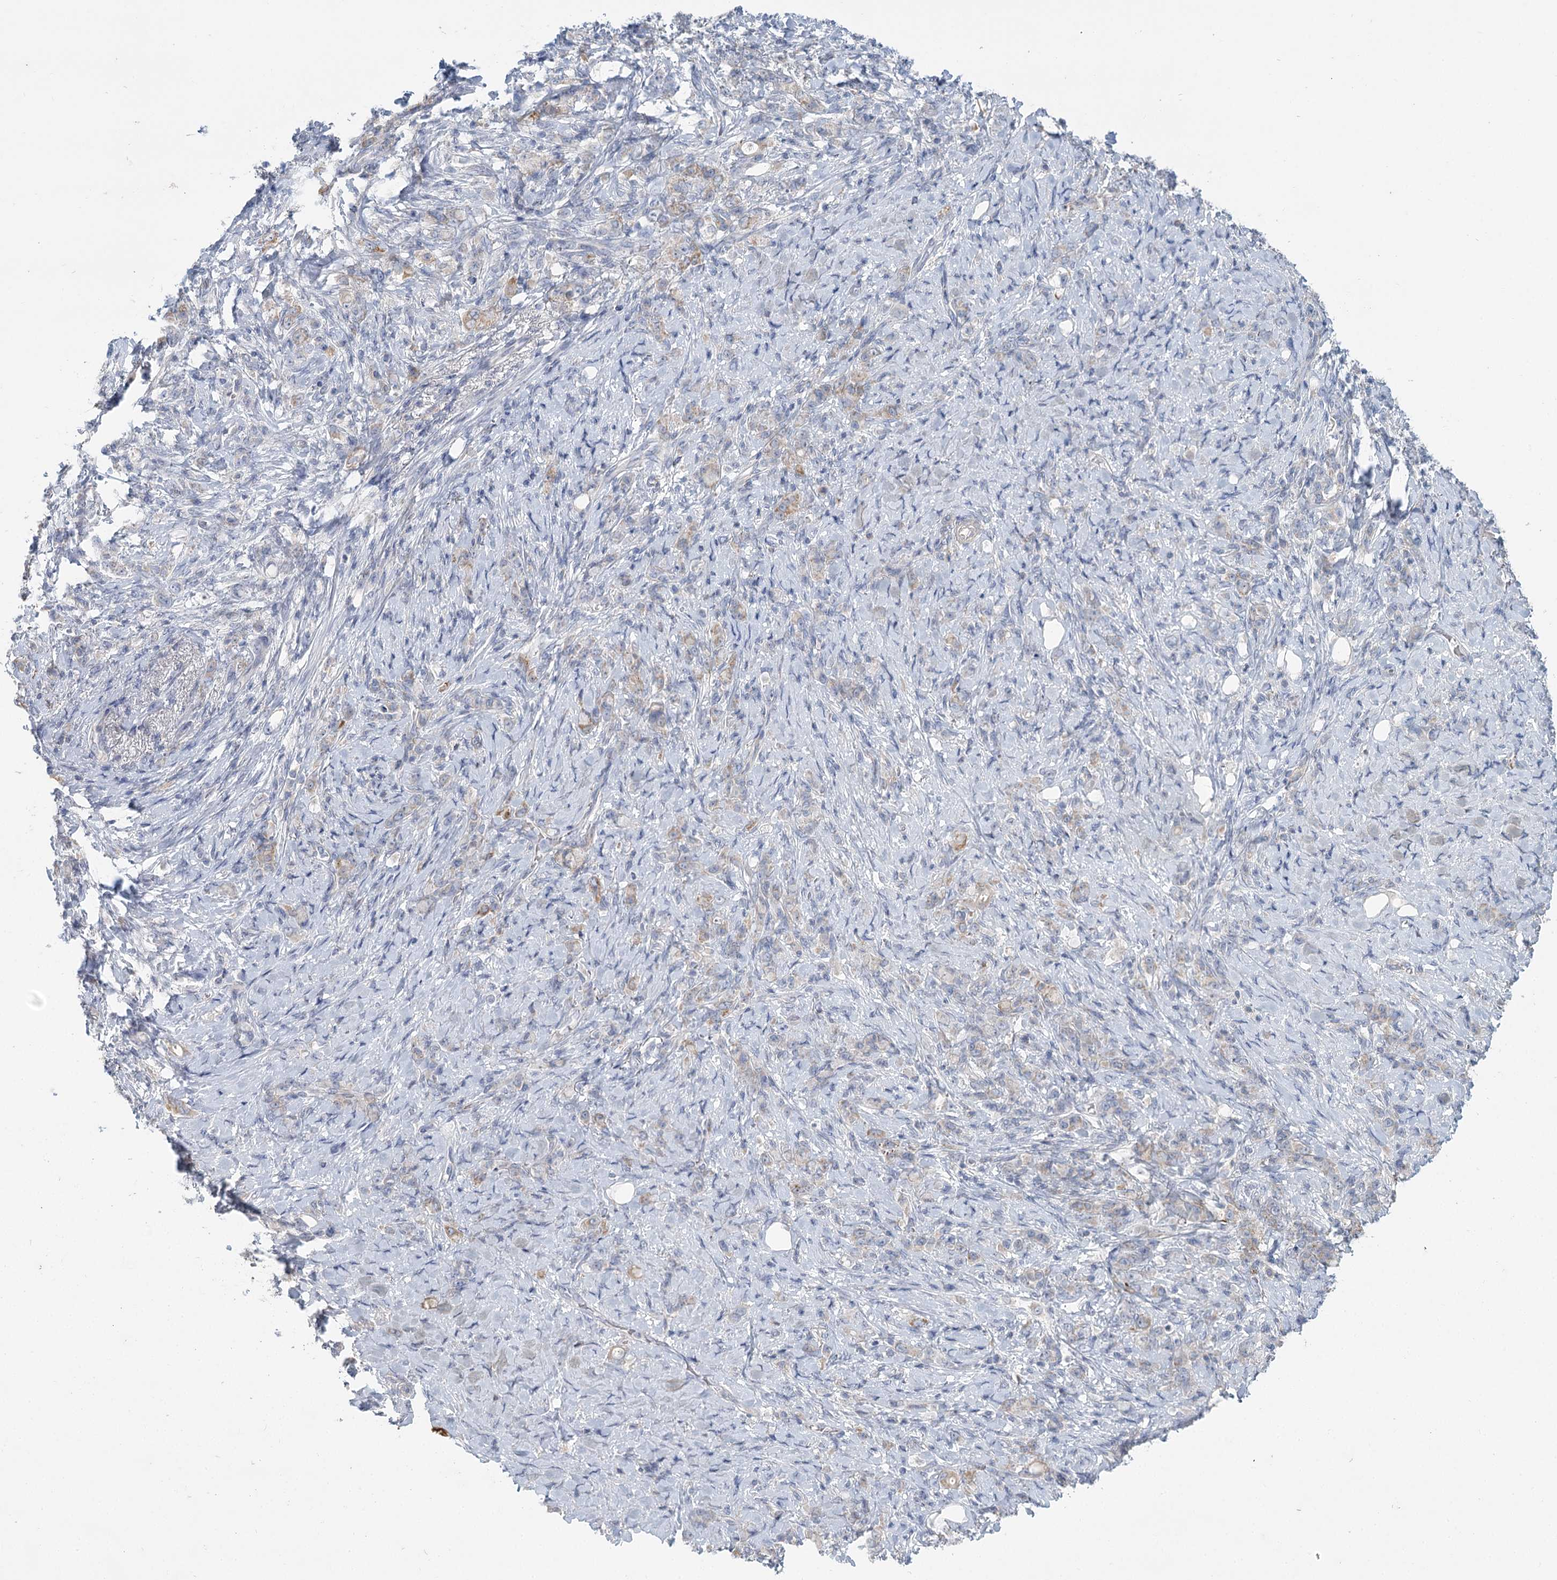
{"staining": {"intensity": "weak", "quantity": "25%-75%", "location": "cytoplasmic/membranous"}, "tissue": "stomach cancer", "cell_type": "Tumor cells", "image_type": "cancer", "snomed": [{"axis": "morphology", "description": "Adenocarcinoma, NOS"}, {"axis": "topography", "description": "Stomach"}], "caption": "Immunohistochemical staining of human stomach cancer displays low levels of weak cytoplasmic/membranous expression in approximately 25%-75% of tumor cells.", "gene": "ARHGAP44", "patient": {"sex": "female", "age": 79}}